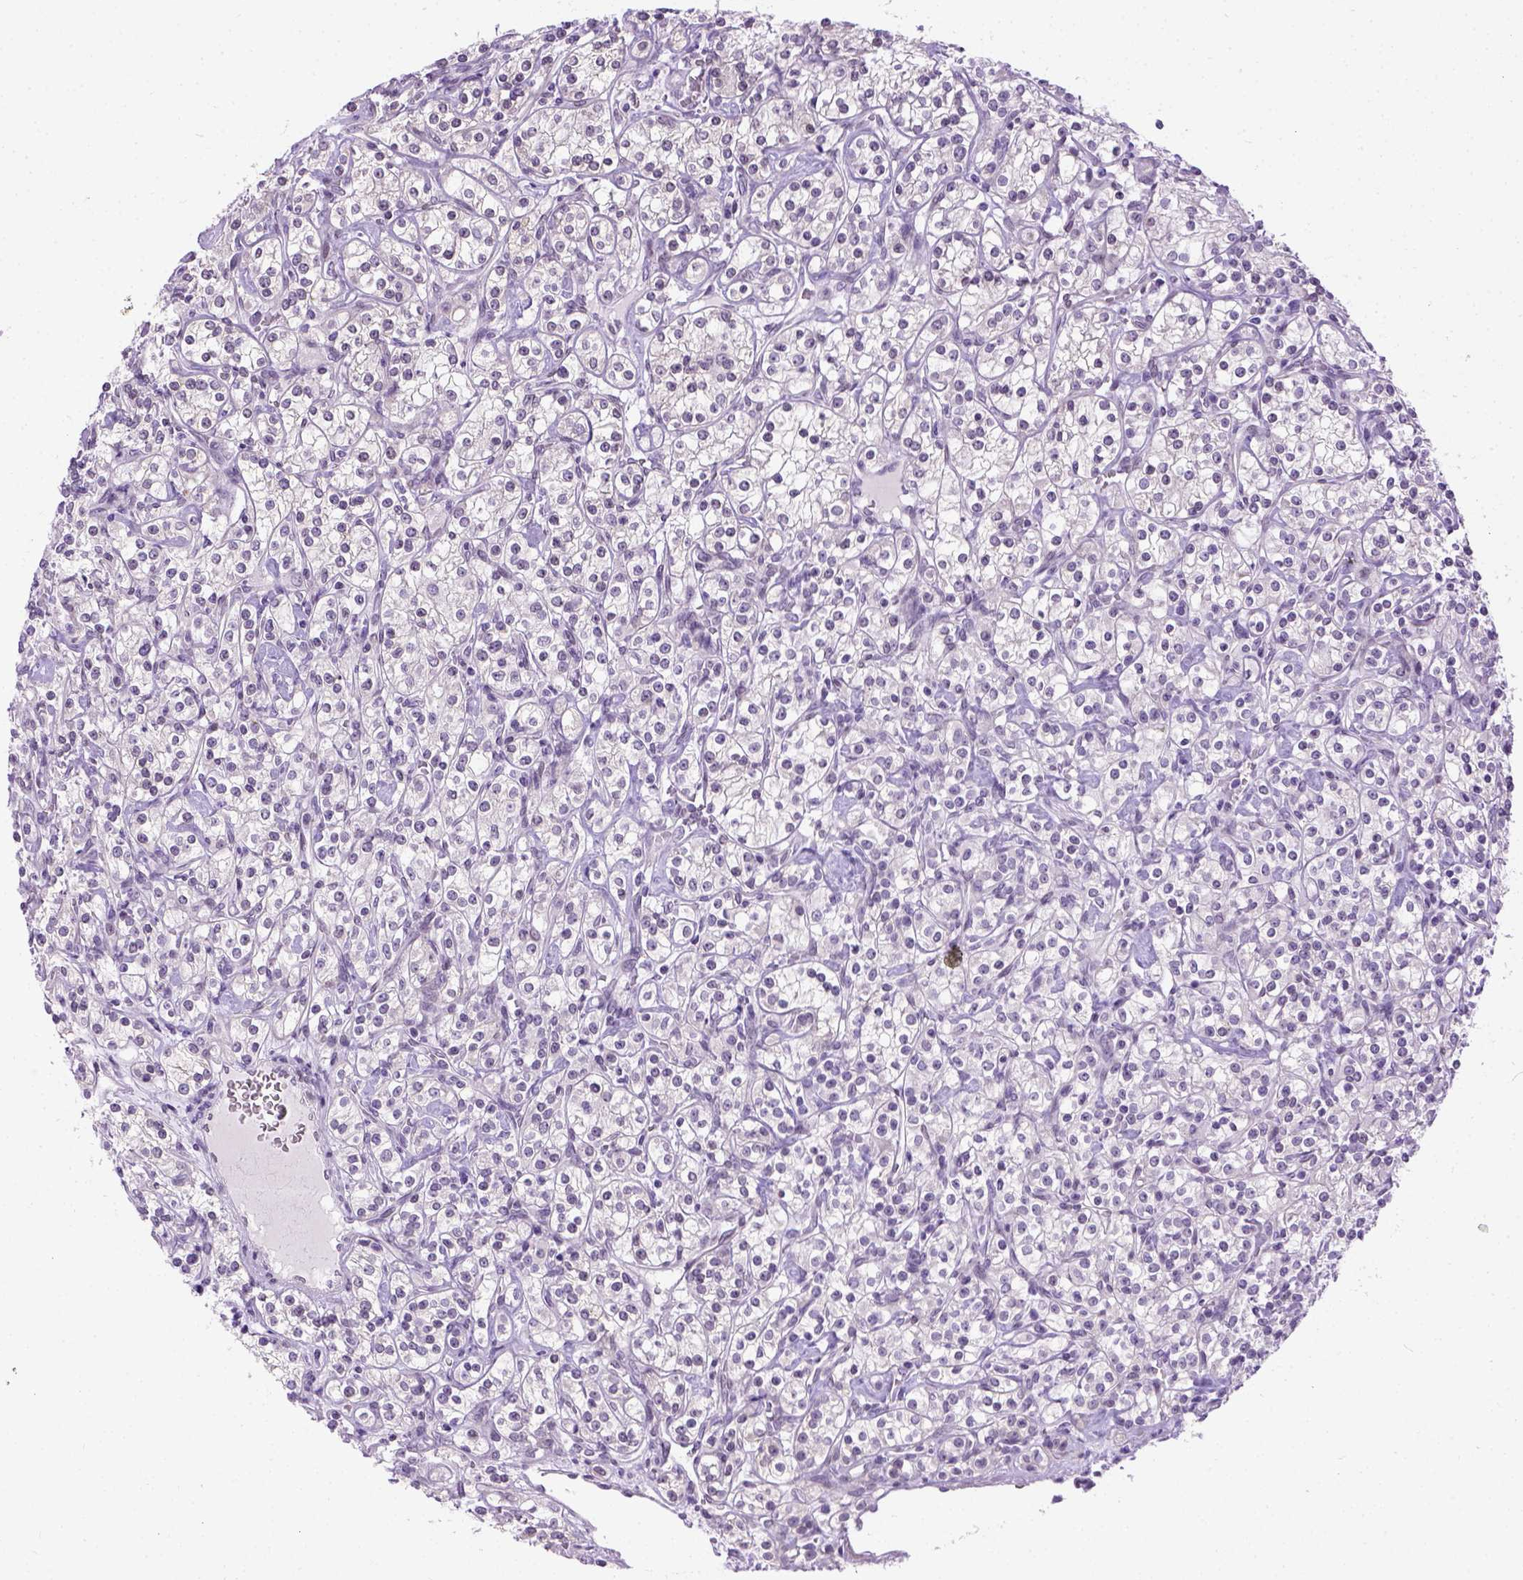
{"staining": {"intensity": "negative", "quantity": "none", "location": "none"}, "tissue": "renal cancer", "cell_type": "Tumor cells", "image_type": "cancer", "snomed": [{"axis": "morphology", "description": "Adenocarcinoma, NOS"}, {"axis": "topography", "description": "Kidney"}], "caption": "Tumor cells show no significant staining in adenocarcinoma (renal).", "gene": "FAM184B", "patient": {"sex": "male", "age": 77}}